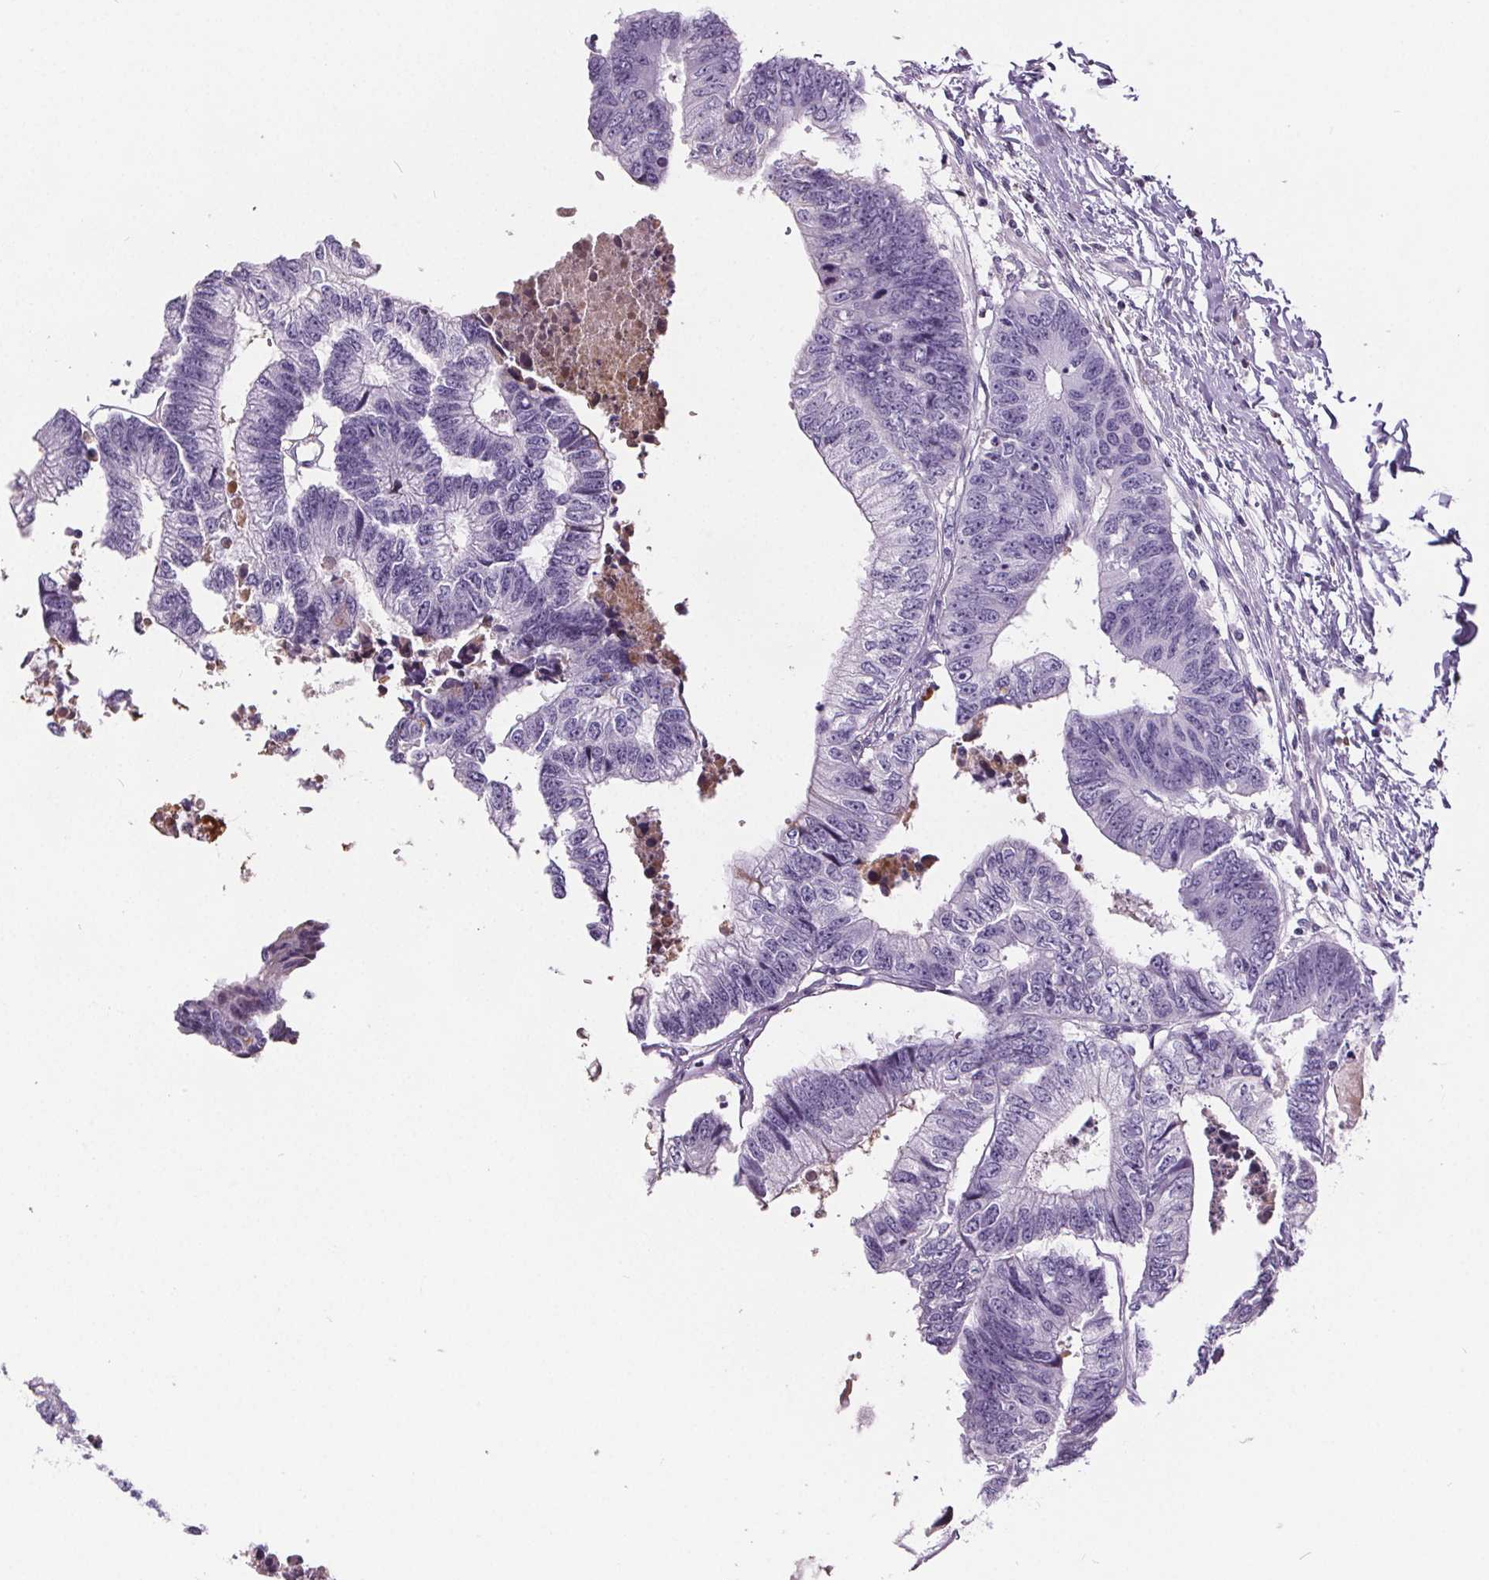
{"staining": {"intensity": "negative", "quantity": "none", "location": "none"}, "tissue": "colorectal cancer", "cell_type": "Tumor cells", "image_type": "cancer", "snomed": [{"axis": "morphology", "description": "Adenocarcinoma, NOS"}, {"axis": "topography", "description": "Rectum"}], "caption": "High magnification brightfield microscopy of adenocarcinoma (colorectal) stained with DAB (3,3'-diaminobenzidine) (brown) and counterstained with hematoxylin (blue): tumor cells show no significant expression.", "gene": "CD5L", "patient": {"sex": "male", "age": 63}}